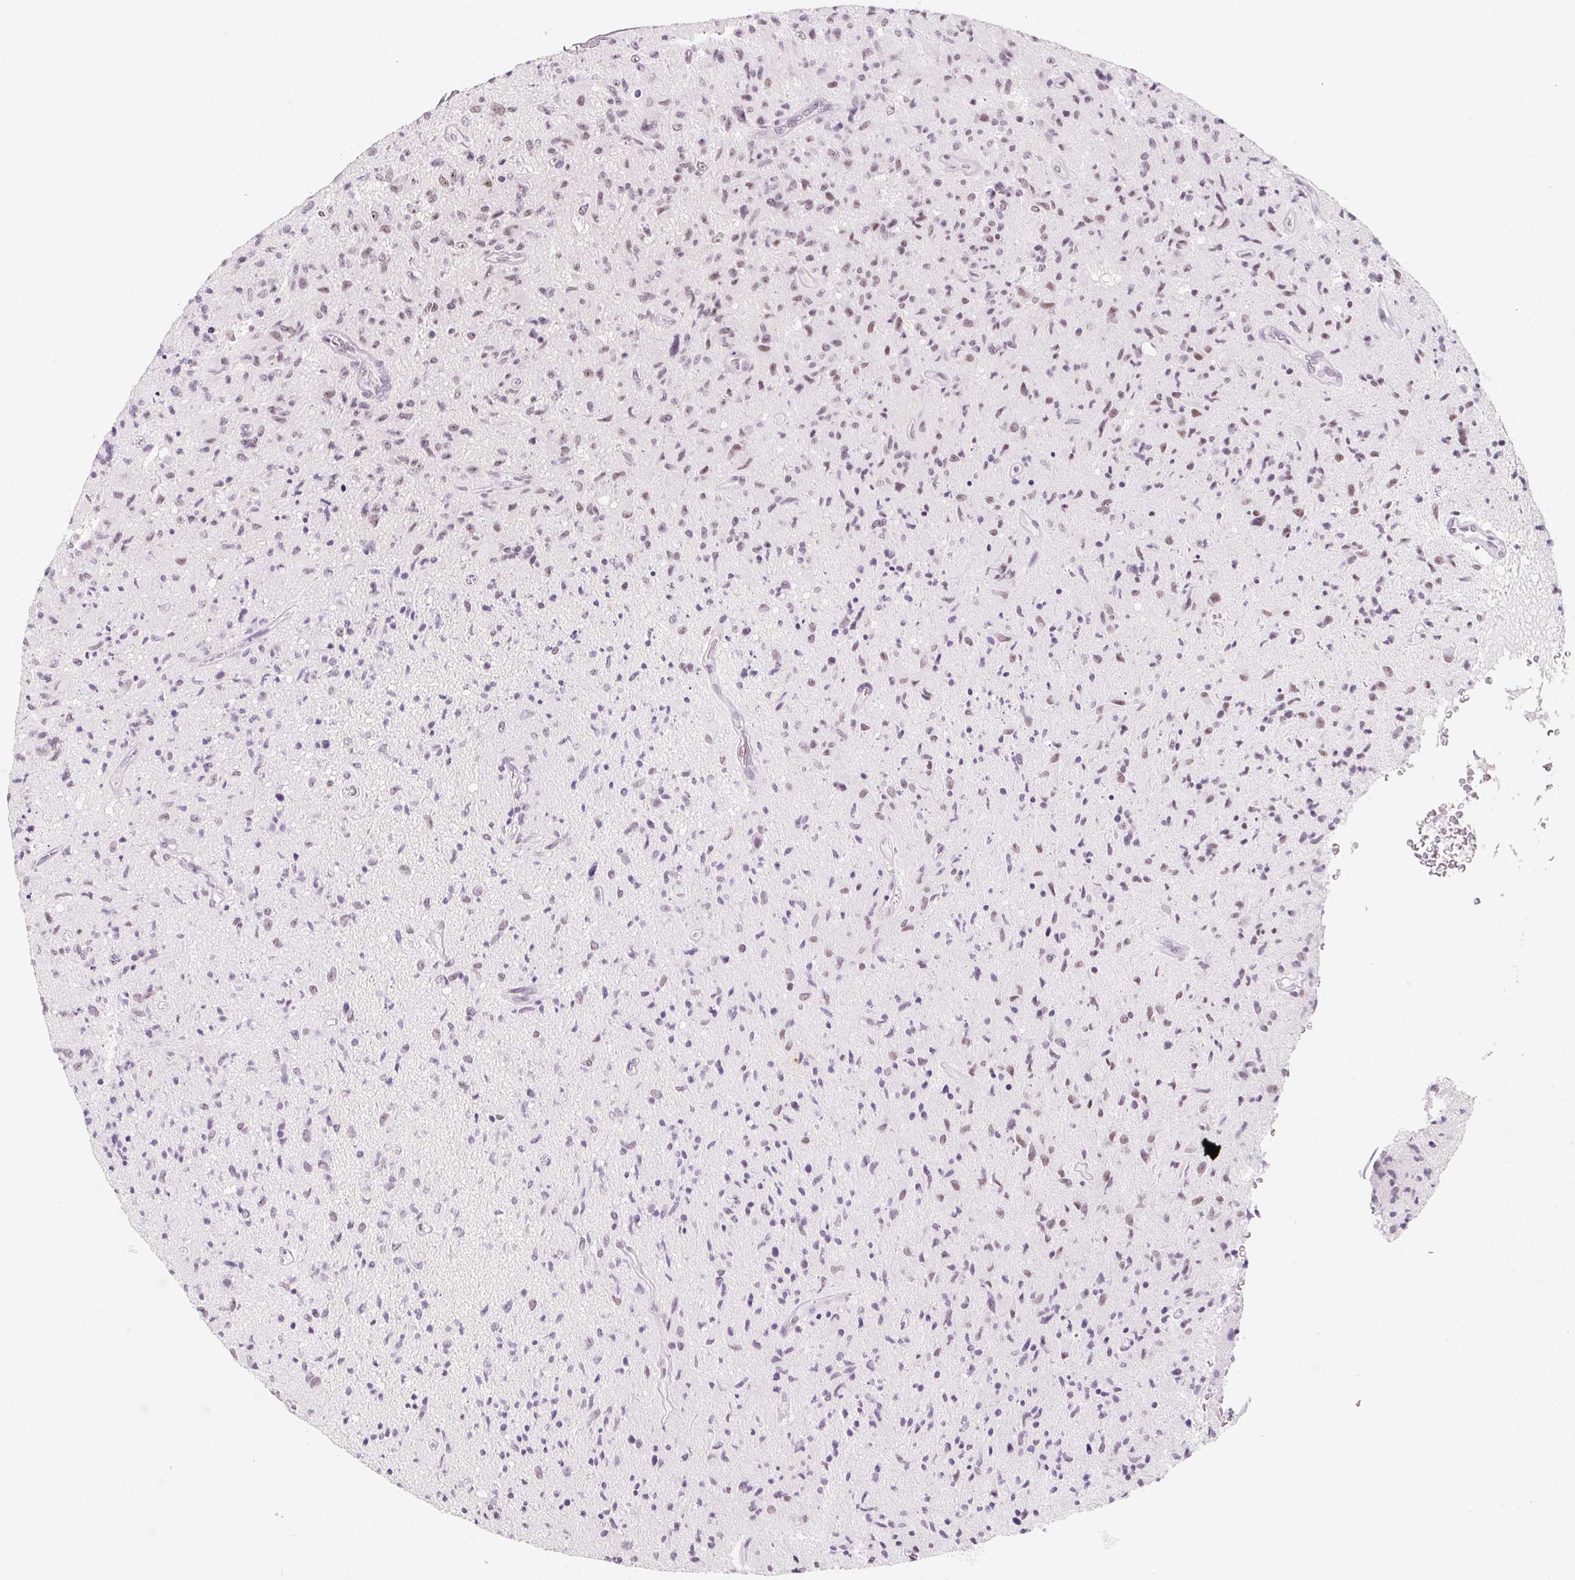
{"staining": {"intensity": "weak", "quantity": "<25%", "location": "nuclear"}, "tissue": "glioma", "cell_type": "Tumor cells", "image_type": "cancer", "snomed": [{"axis": "morphology", "description": "Glioma, malignant, High grade"}, {"axis": "topography", "description": "Brain"}], "caption": "DAB immunohistochemical staining of human glioma exhibits no significant expression in tumor cells.", "gene": "ZIC4", "patient": {"sex": "male", "age": 54}}